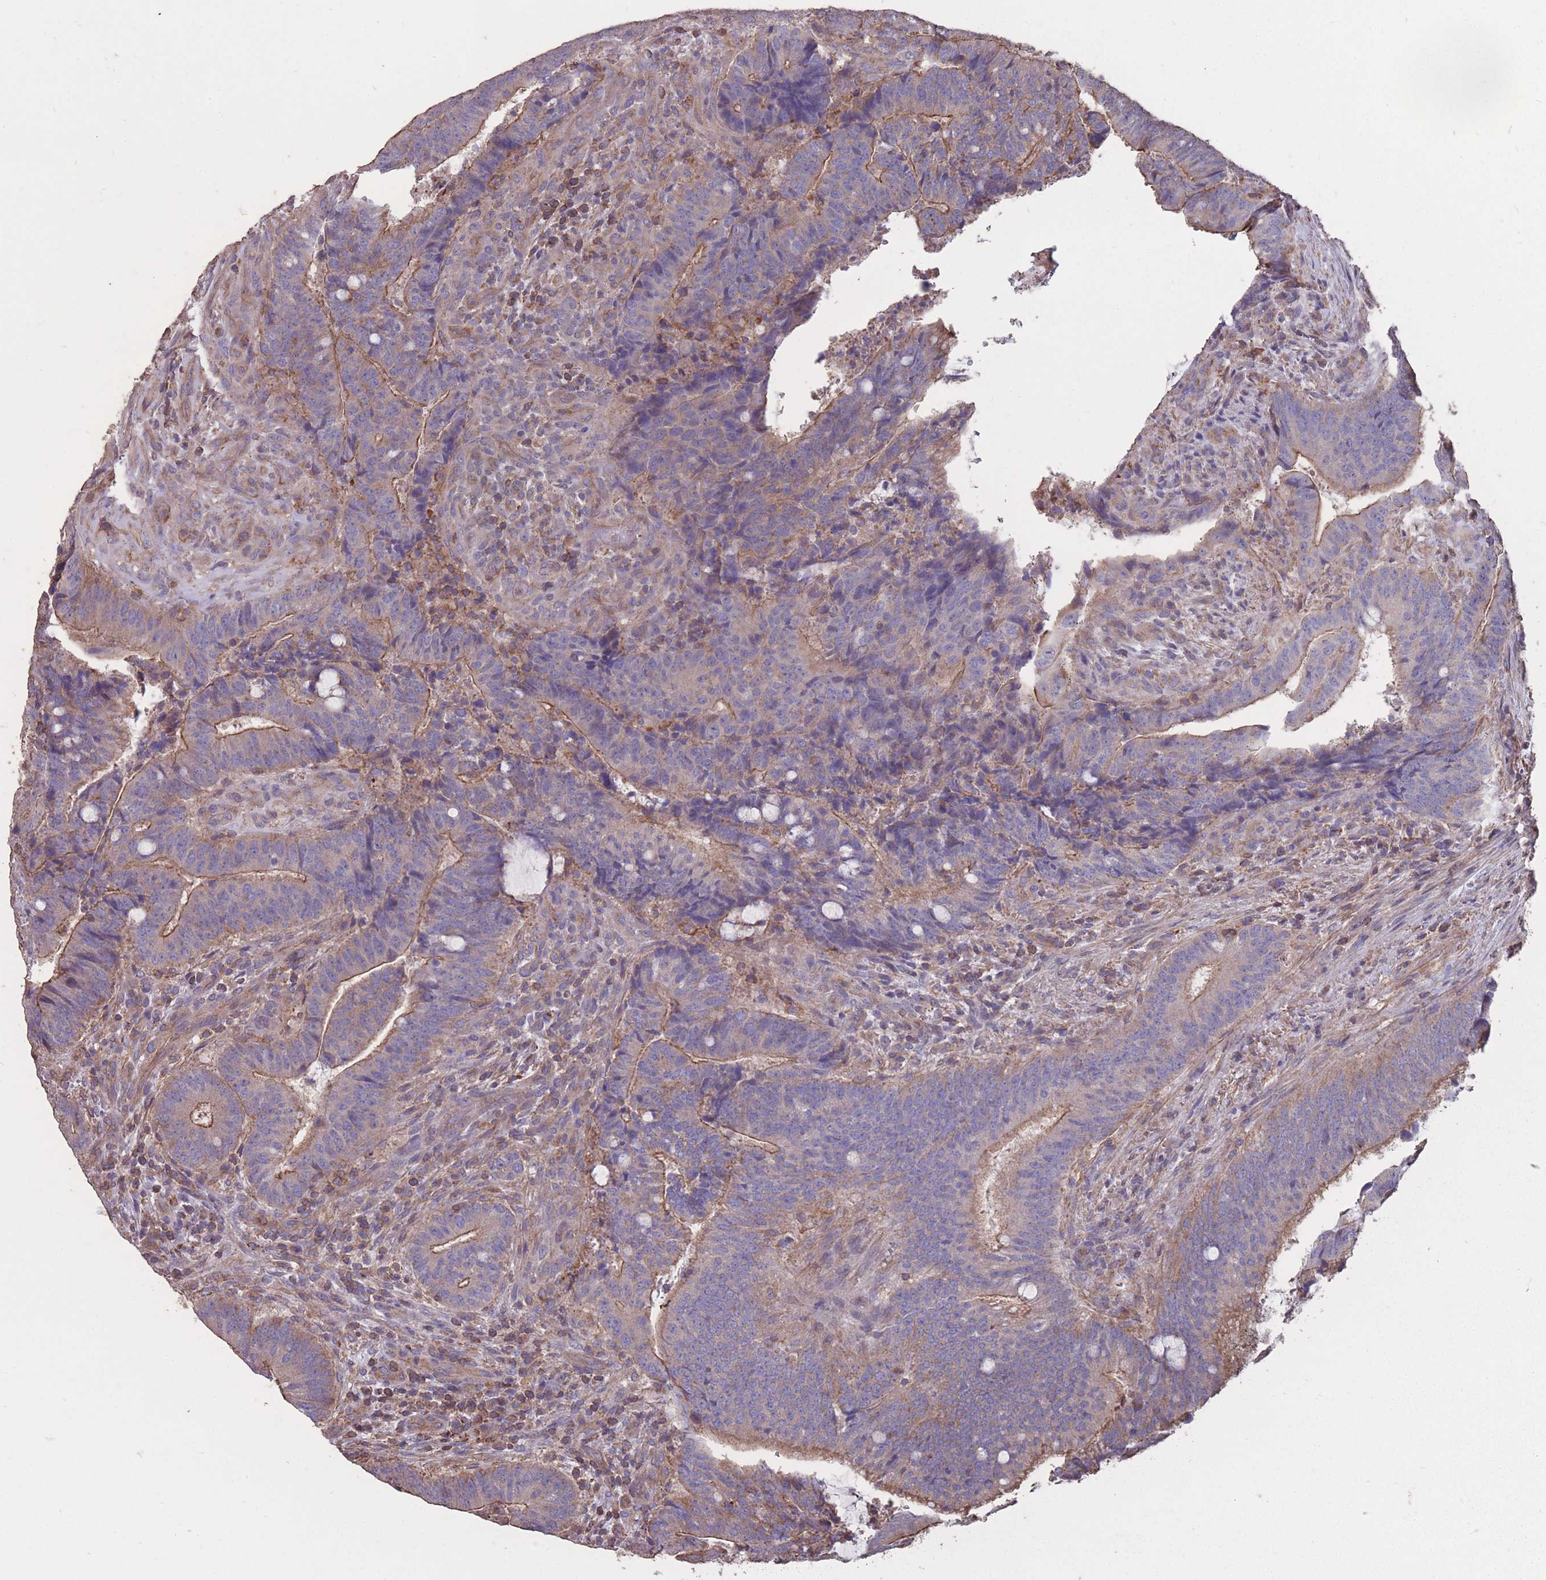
{"staining": {"intensity": "weak", "quantity": "<25%", "location": "cytoplasmic/membranous"}, "tissue": "colorectal cancer", "cell_type": "Tumor cells", "image_type": "cancer", "snomed": [{"axis": "morphology", "description": "Adenocarcinoma, NOS"}, {"axis": "topography", "description": "Colon"}], "caption": "This is a micrograph of IHC staining of colorectal cancer, which shows no staining in tumor cells.", "gene": "NUDT21", "patient": {"sex": "female", "age": 43}}